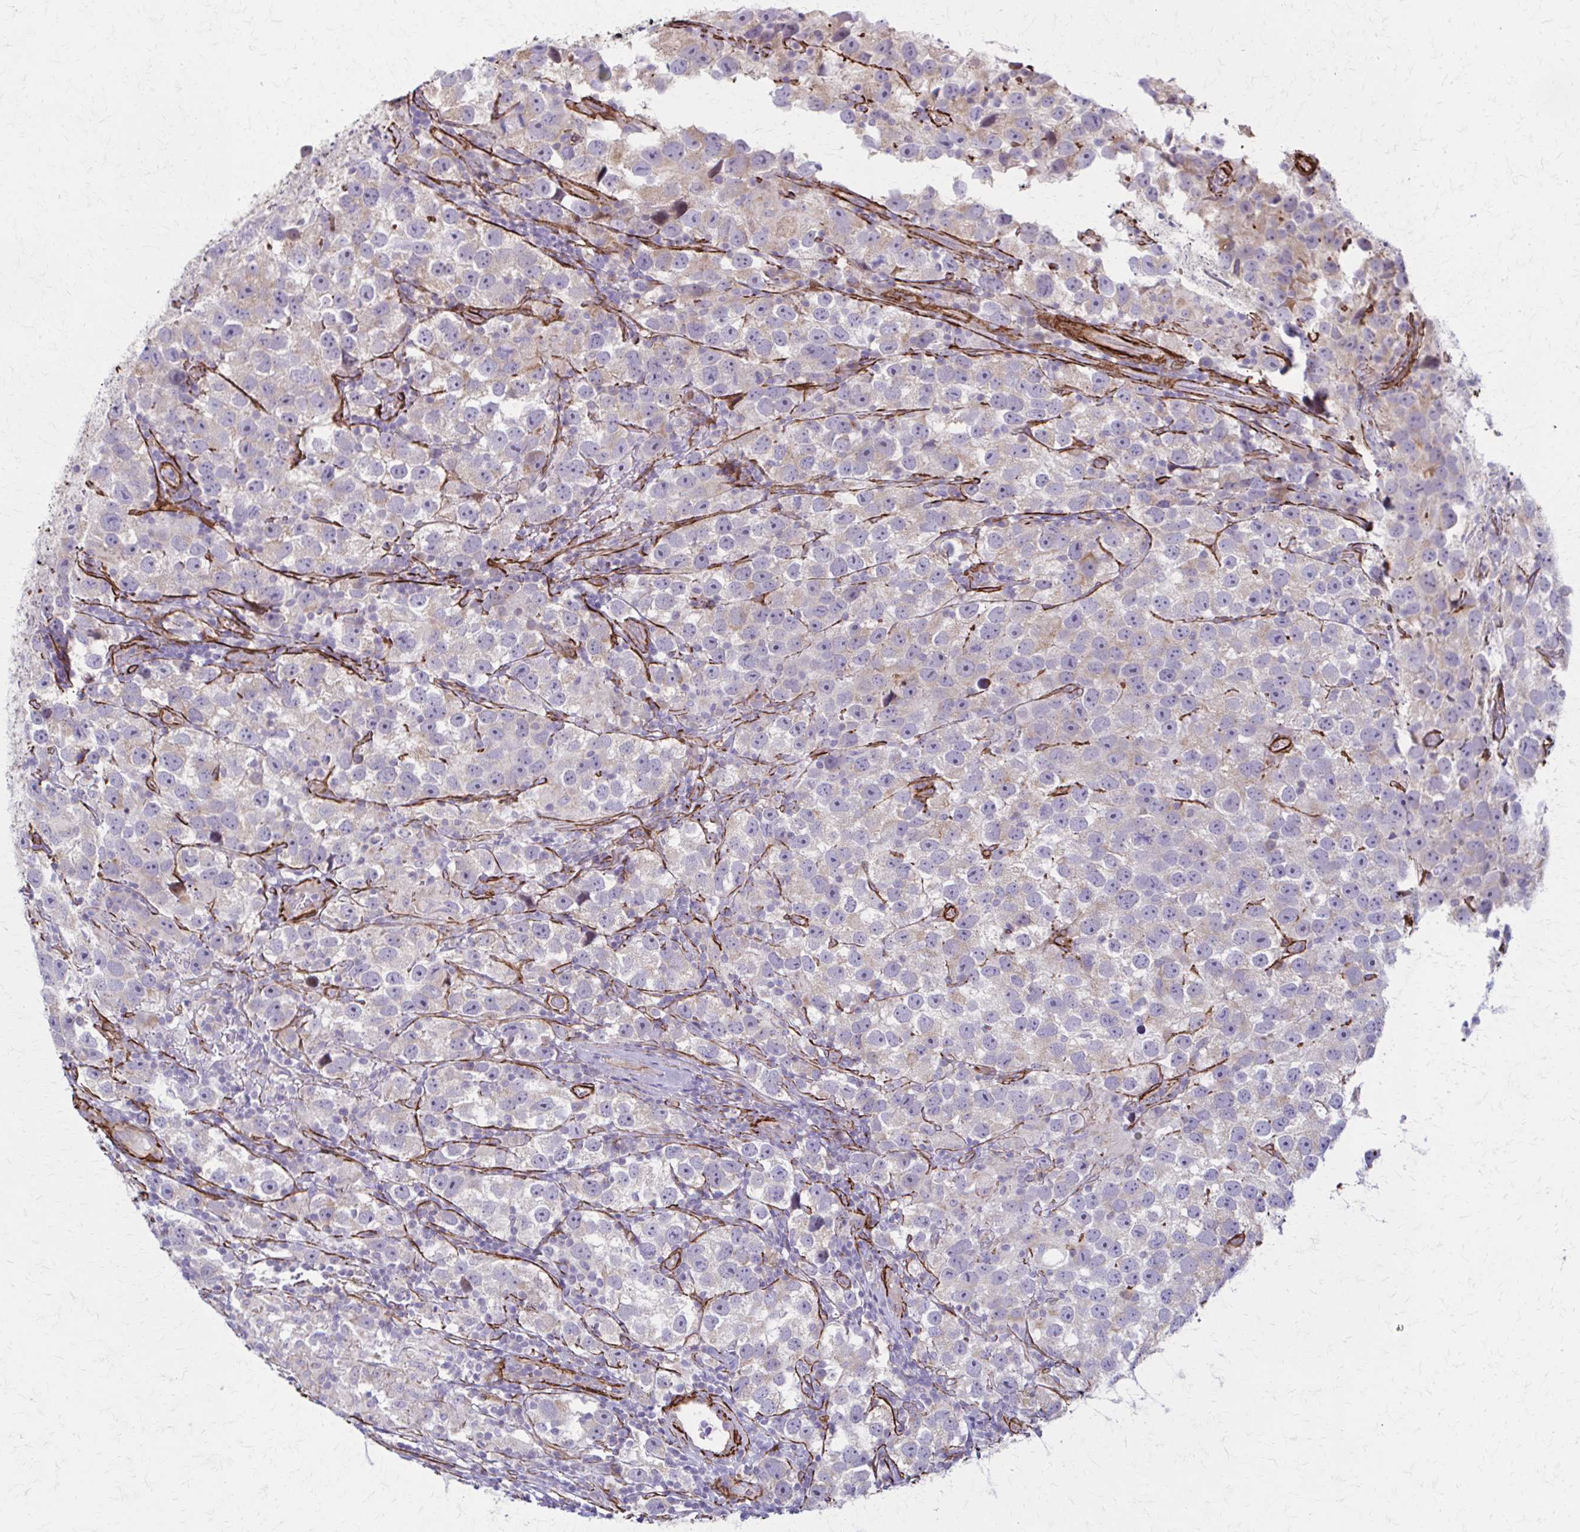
{"staining": {"intensity": "weak", "quantity": "<25%", "location": "cytoplasmic/membranous"}, "tissue": "testis cancer", "cell_type": "Tumor cells", "image_type": "cancer", "snomed": [{"axis": "morphology", "description": "Seminoma, NOS"}, {"axis": "topography", "description": "Testis"}], "caption": "Testis seminoma stained for a protein using IHC reveals no expression tumor cells.", "gene": "TIMMDC1", "patient": {"sex": "male", "age": 26}}